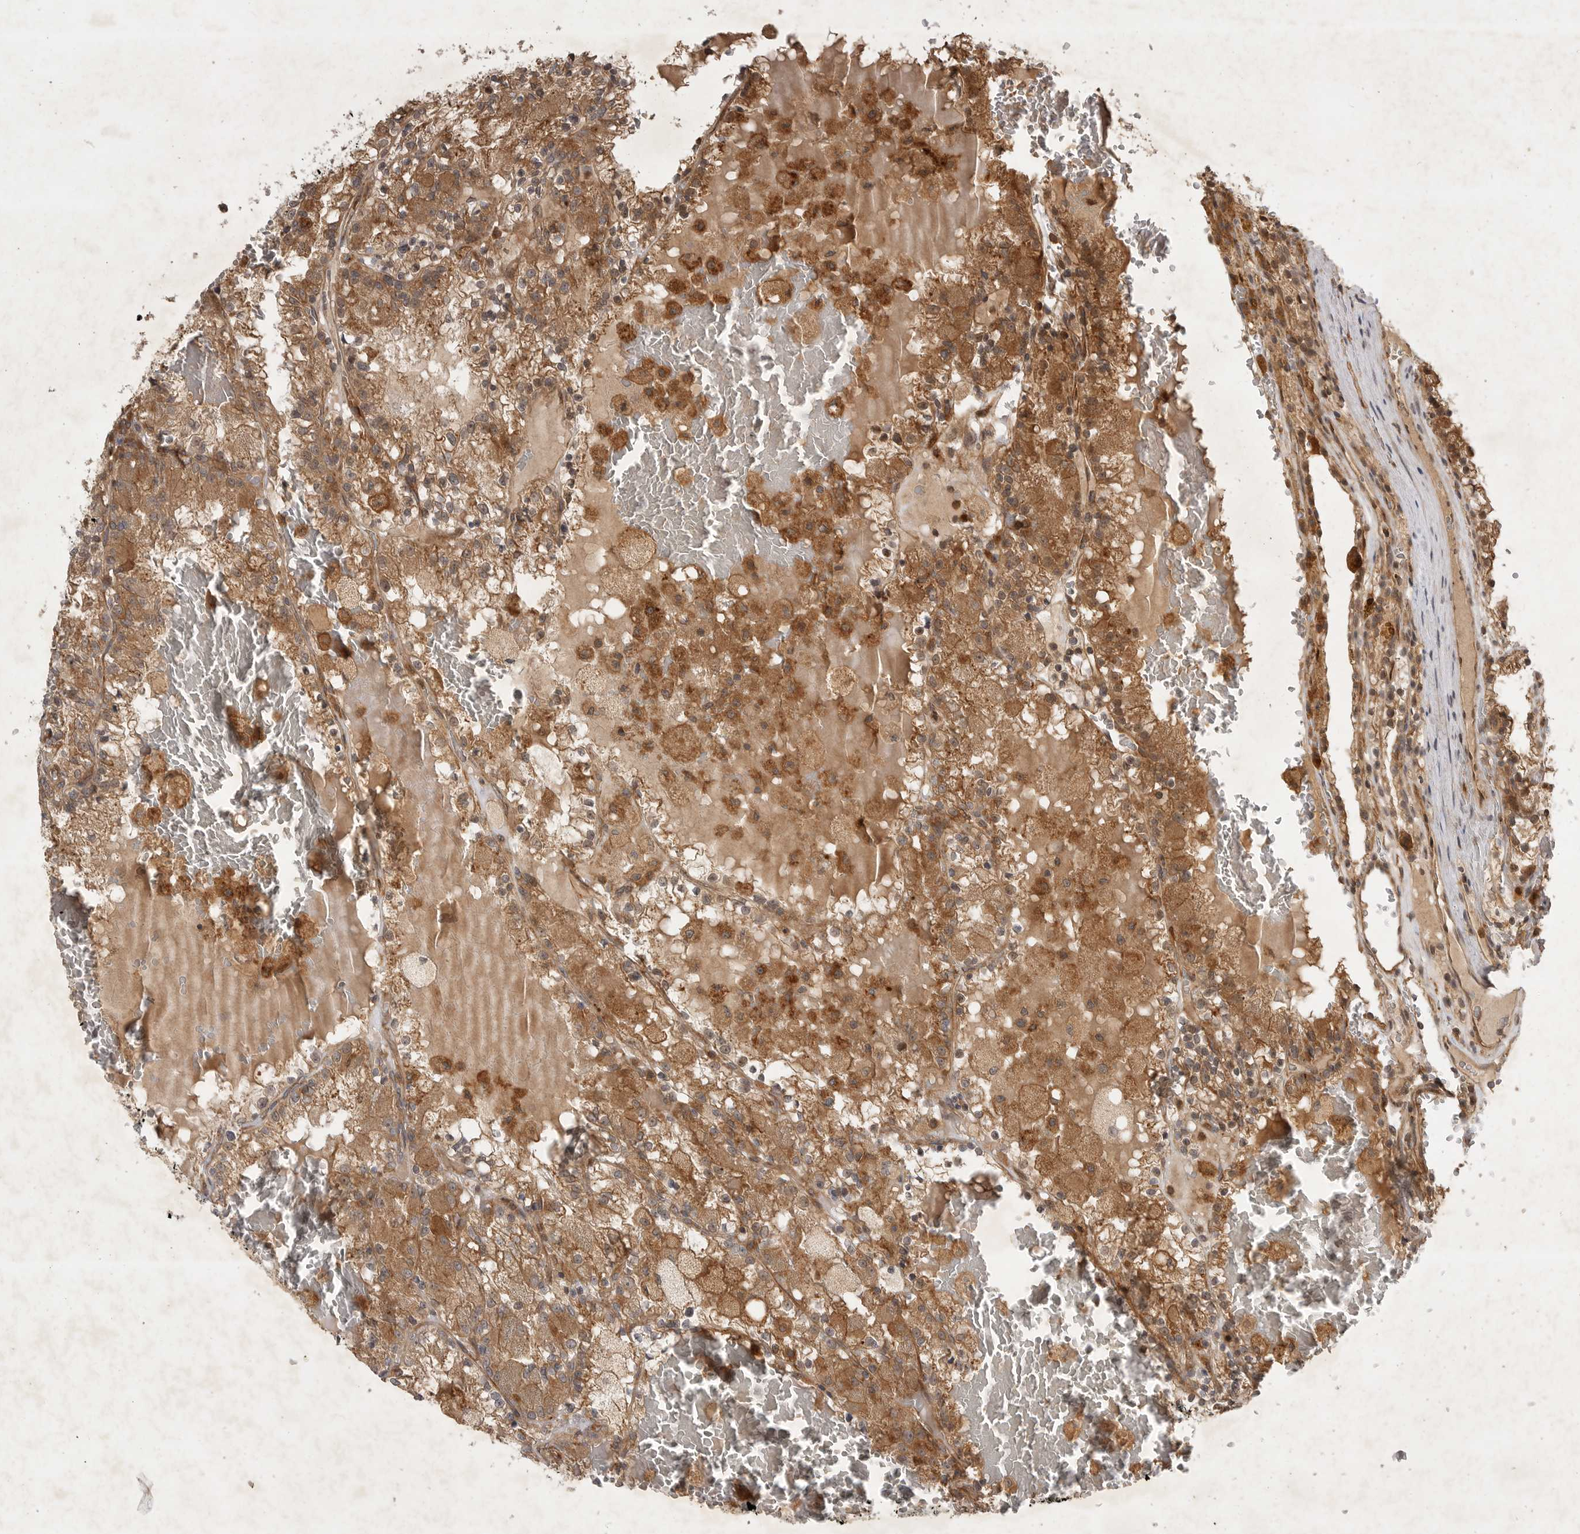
{"staining": {"intensity": "moderate", "quantity": ">75%", "location": "cytoplasmic/membranous"}, "tissue": "renal cancer", "cell_type": "Tumor cells", "image_type": "cancer", "snomed": [{"axis": "morphology", "description": "Adenocarcinoma, NOS"}, {"axis": "topography", "description": "Kidney"}], "caption": "Immunohistochemistry (IHC) histopathology image of human renal adenocarcinoma stained for a protein (brown), which reveals medium levels of moderate cytoplasmic/membranous positivity in about >75% of tumor cells.", "gene": "ZNF232", "patient": {"sex": "female", "age": 56}}